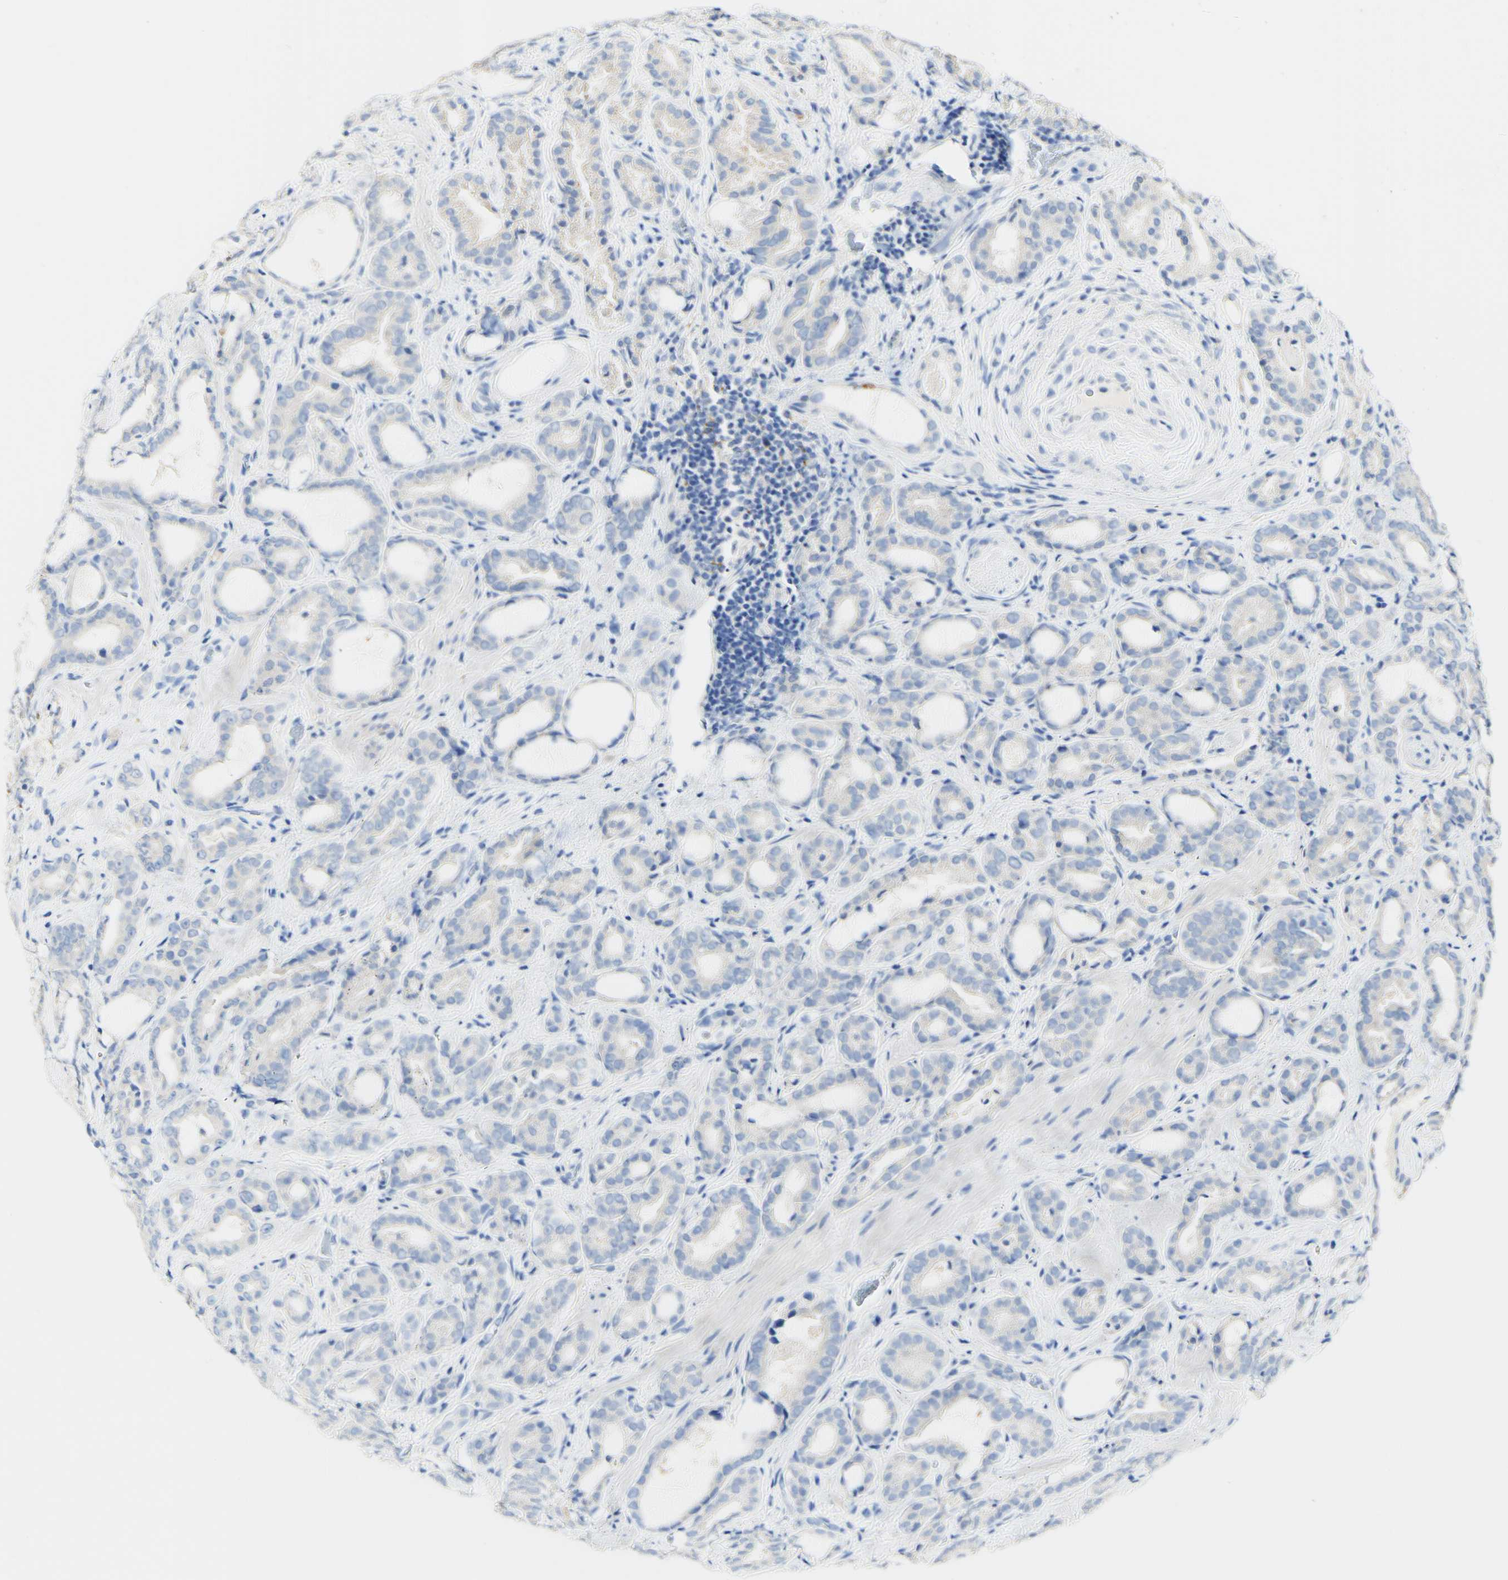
{"staining": {"intensity": "negative", "quantity": "none", "location": "none"}, "tissue": "prostate cancer", "cell_type": "Tumor cells", "image_type": "cancer", "snomed": [{"axis": "morphology", "description": "Adenocarcinoma, Low grade"}, {"axis": "topography", "description": "Prostate"}], "caption": "Immunohistochemical staining of human prostate cancer (adenocarcinoma (low-grade)) reveals no significant positivity in tumor cells.", "gene": "FGF4", "patient": {"sex": "male", "age": 60}}